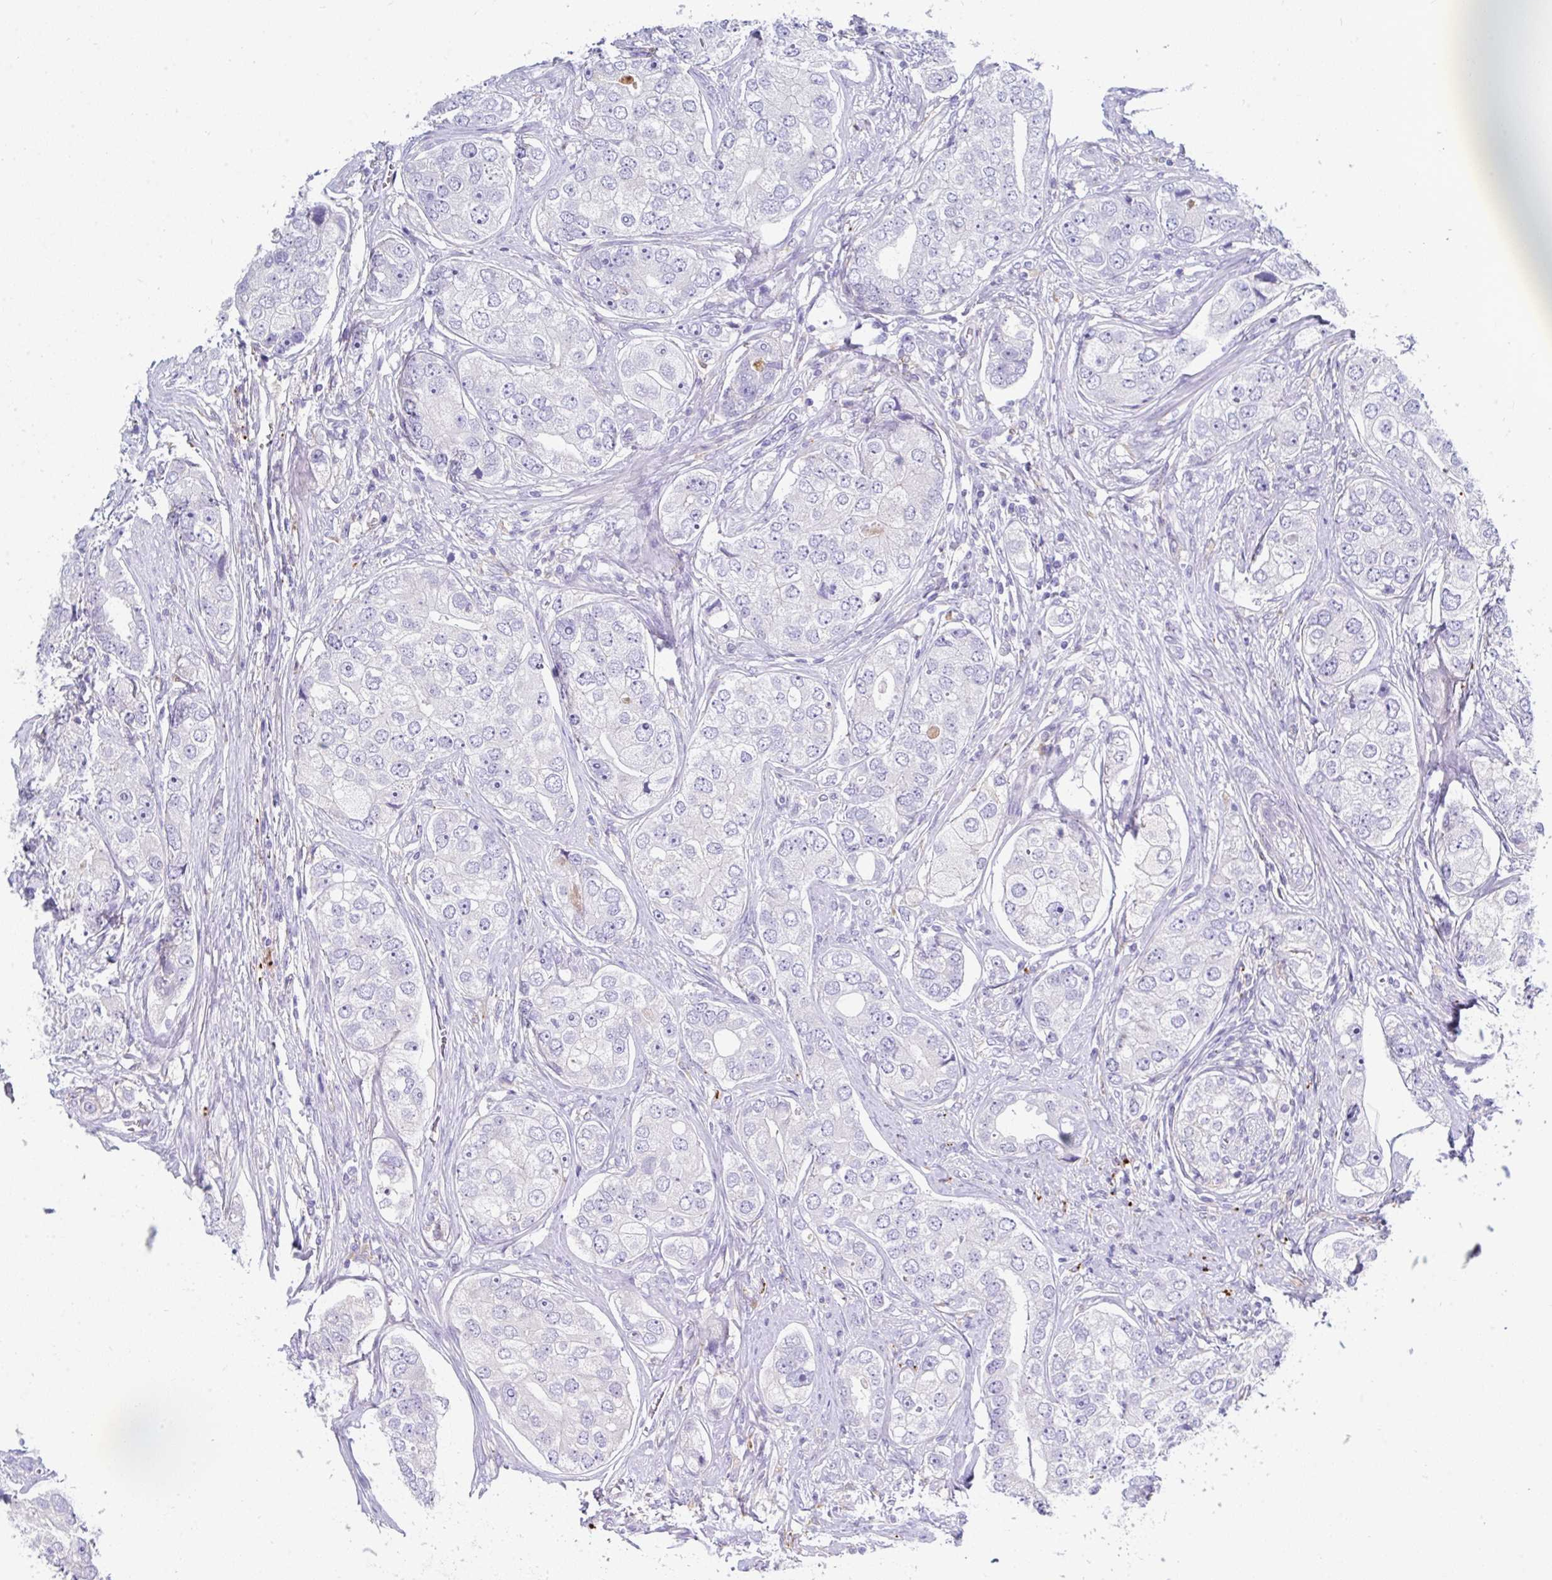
{"staining": {"intensity": "negative", "quantity": "none", "location": "none"}, "tissue": "prostate cancer", "cell_type": "Tumor cells", "image_type": "cancer", "snomed": [{"axis": "morphology", "description": "Adenocarcinoma, High grade"}, {"axis": "topography", "description": "Prostate"}], "caption": "The histopathology image exhibits no significant expression in tumor cells of high-grade adenocarcinoma (prostate).", "gene": "ZNF33A", "patient": {"sex": "male", "age": 60}}